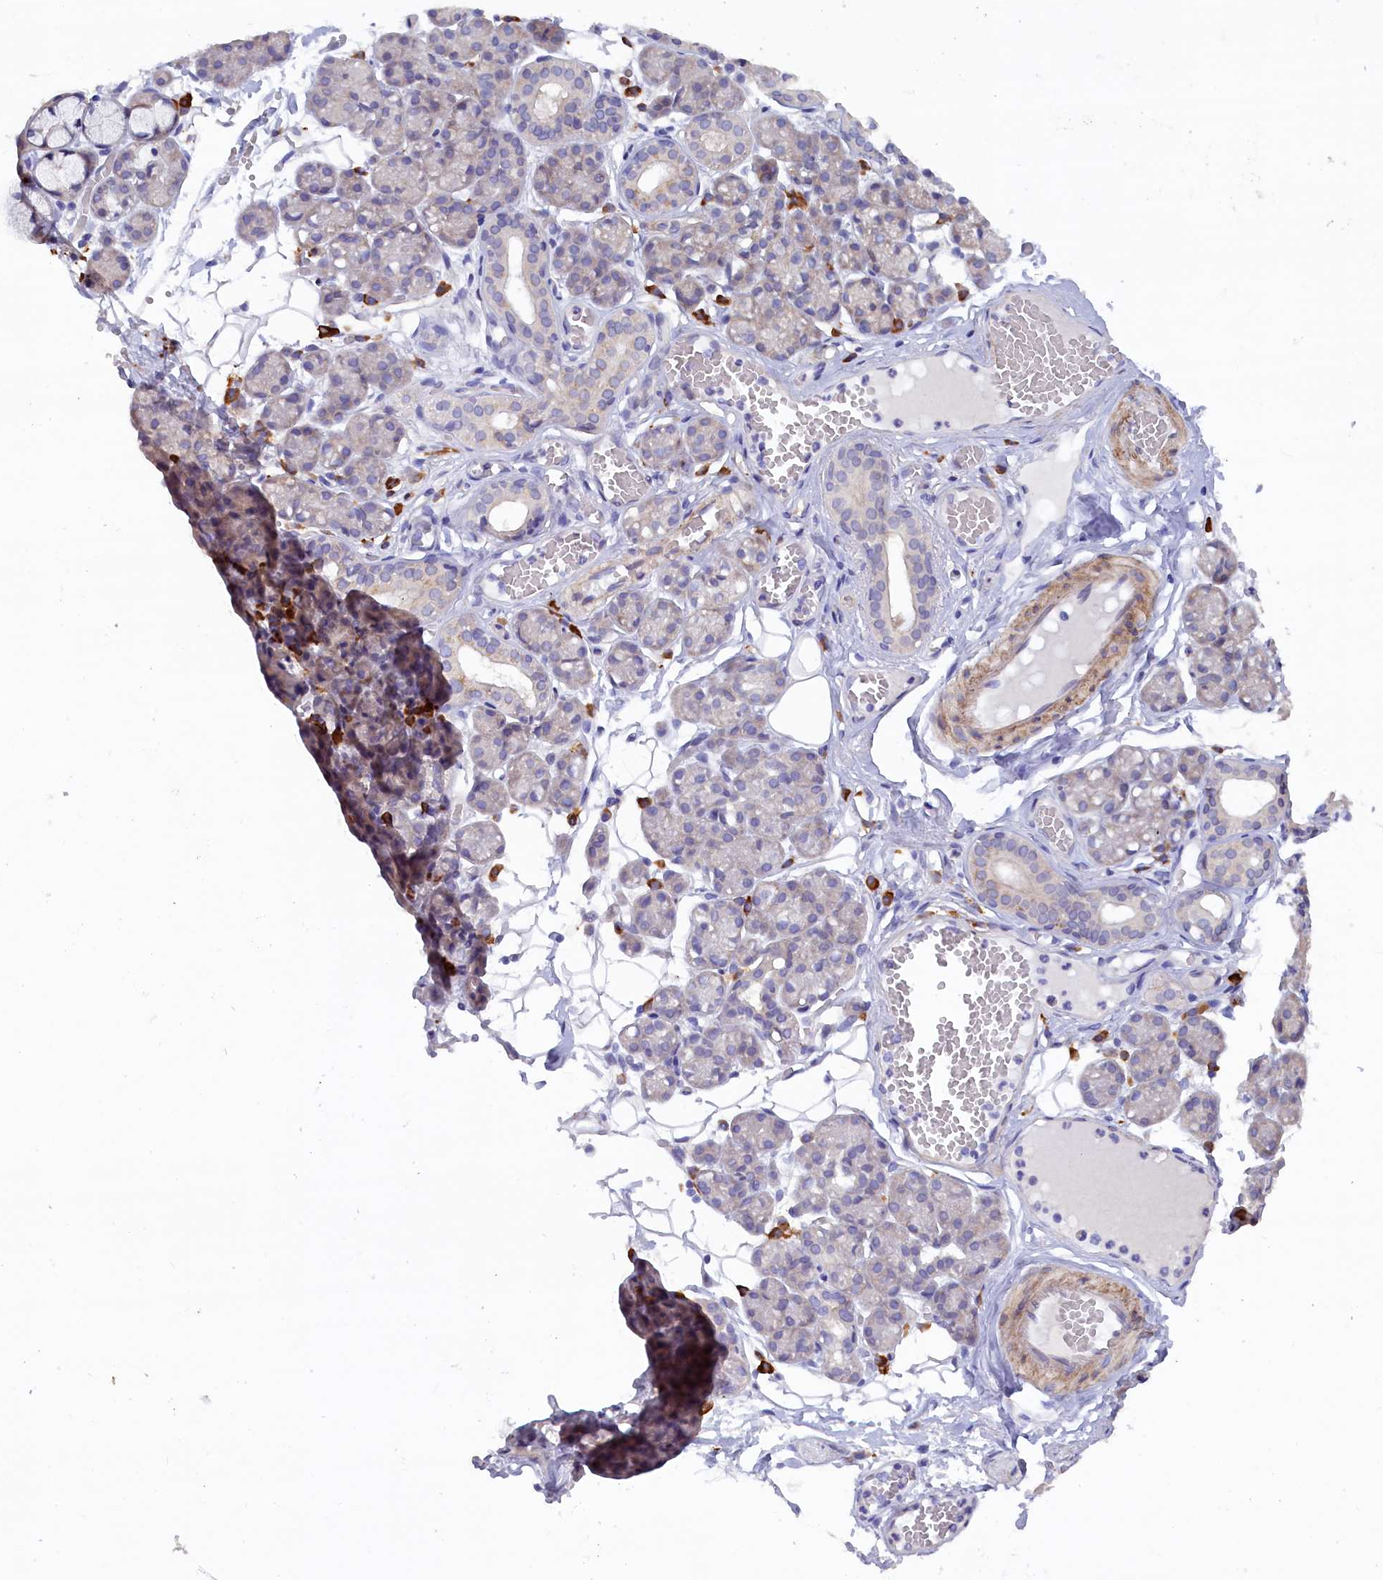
{"staining": {"intensity": "negative", "quantity": "none", "location": "none"}, "tissue": "salivary gland", "cell_type": "Glandular cells", "image_type": "normal", "snomed": [{"axis": "morphology", "description": "Normal tissue, NOS"}, {"axis": "topography", "description": "Salivary gland"}], "caption": "Salivary gland stained for a protein using IHC shows no expression glandular cells.", "gene": "JPT2", "patient": {"sex": "male", "age": 63}}